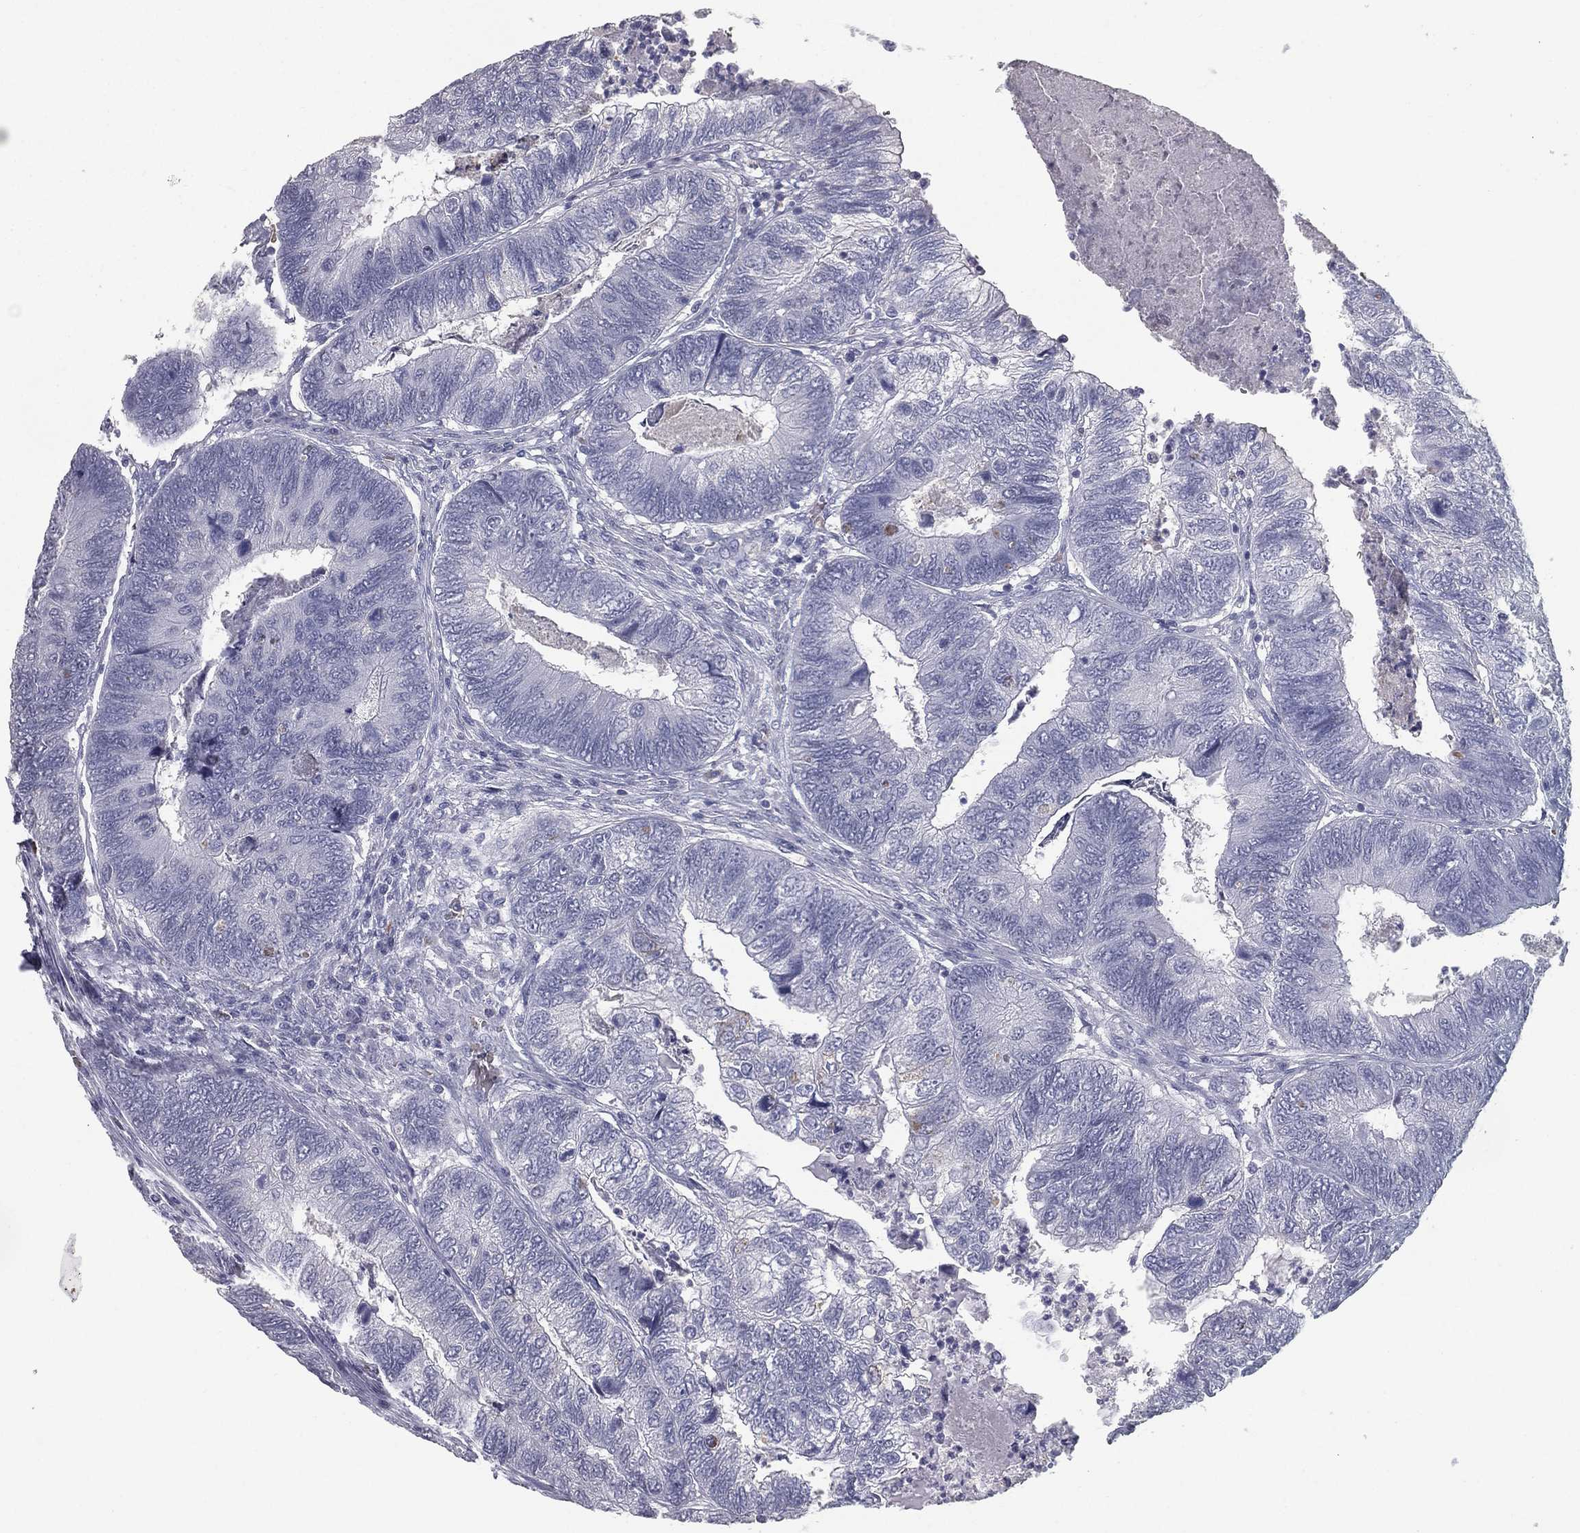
{"staining": {"intensity": "negative", "quantity": "none", "location": "none"}, "tissue": "colorectal cancer", "cell_type": "Tumor cells", "image_type": "cancer", "snomed": [{"axis": "morphology", "description": "Adenocarcinoma, NOS"}, {"axis": "topography", "description": "Colon"}], "caption": "DAB (3,3'-diaminobenzidine) immunohistochemical staining of colorectal cancer (adenocarcinoma) demonstrates no significant positivity in tumor cells.", "gene": "ESX1", "patient": {"sex": "female", "age": 67}}